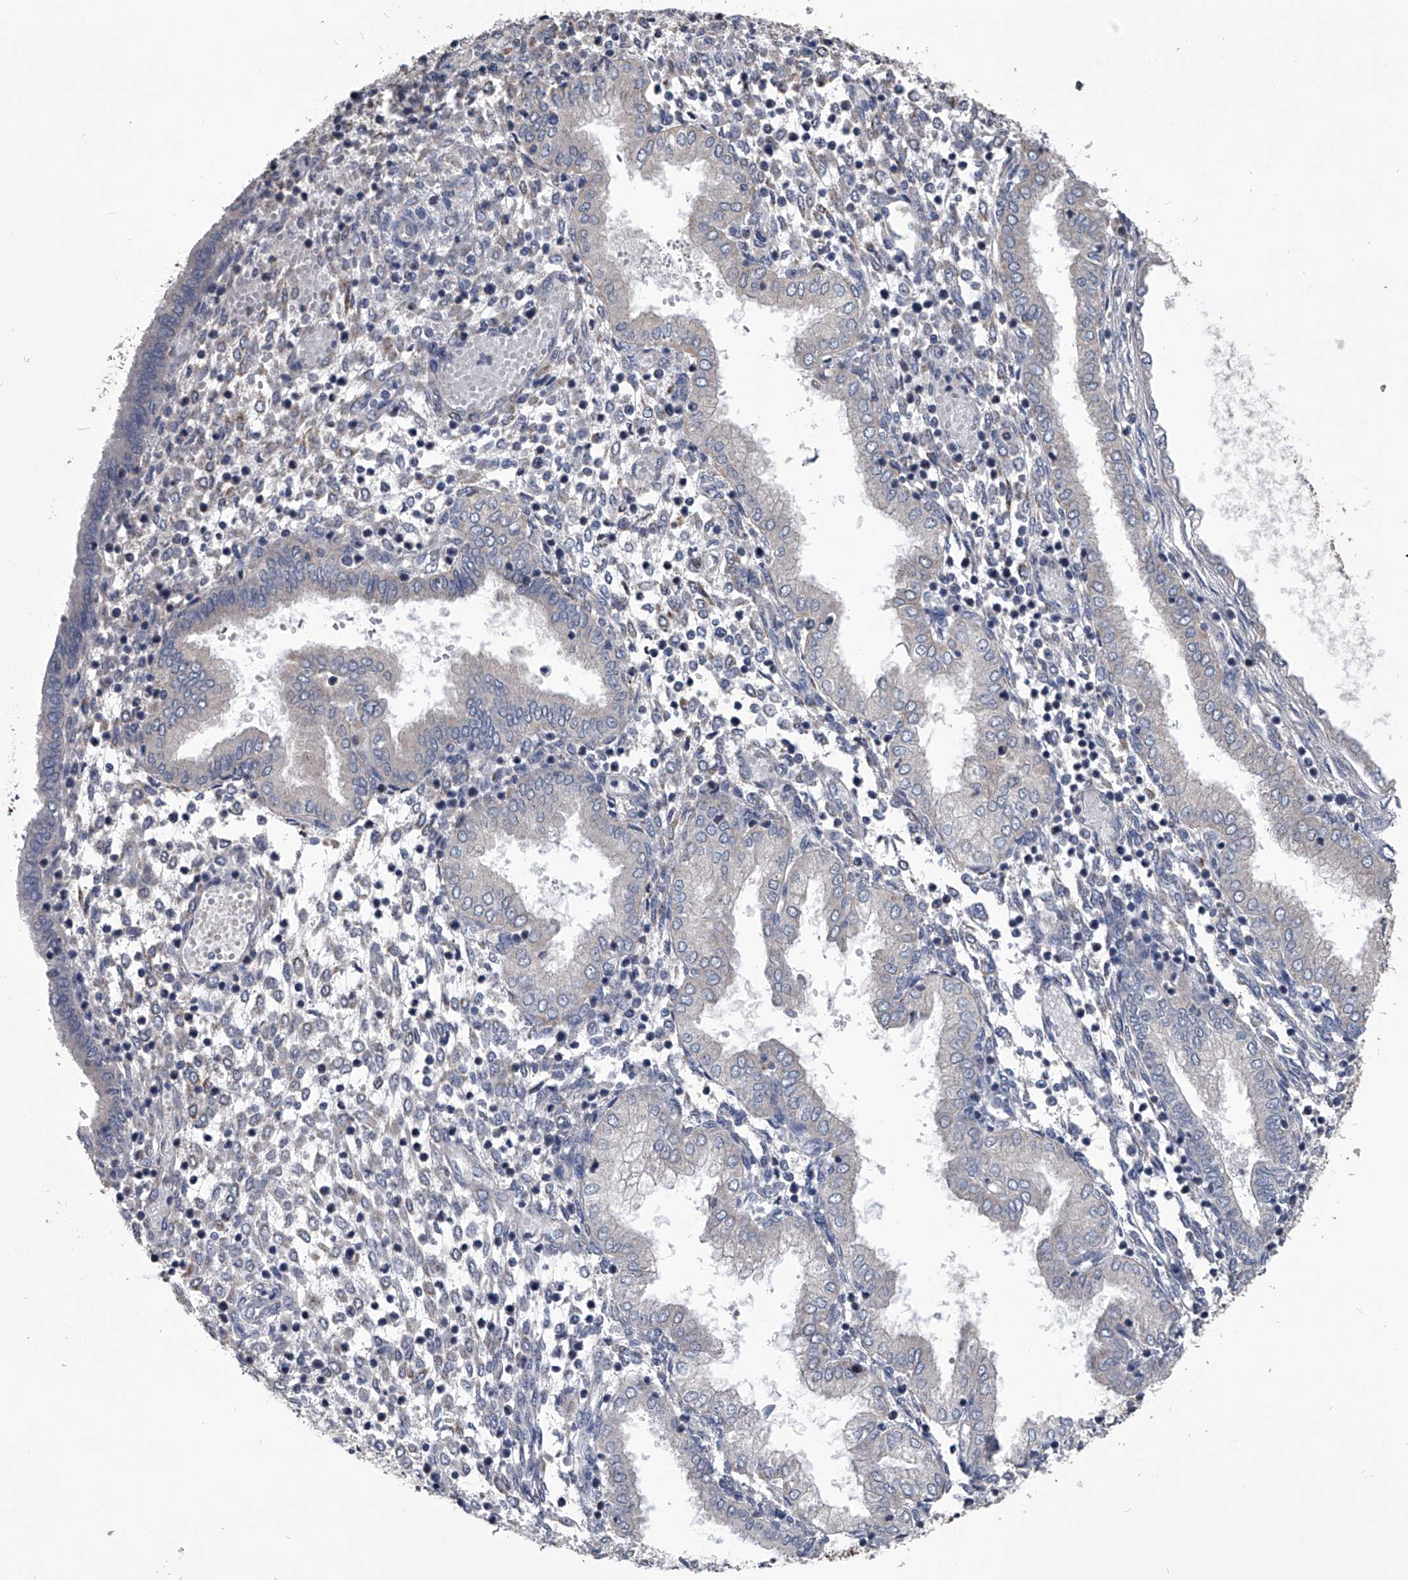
{"staining": {"intensity": "negative", "quantity": "none", "location": "none"}, "tissue": "endometrium", "cell_type": "Cells in endometrial stroma", "image_type": "normal", "snomed": [{"axis": "morphology", "description": "Normal tissue, NOS"}, {"axis": "topography", "description": "Endometrium"}], "caption": "This is an immunohistochemistry (IHC) histopathology image of unremarkable endometrium. There is no positivity in cells in endometrial stroma.", "gene": "OAT", "patient": {"sex": "female", "age": 53}}